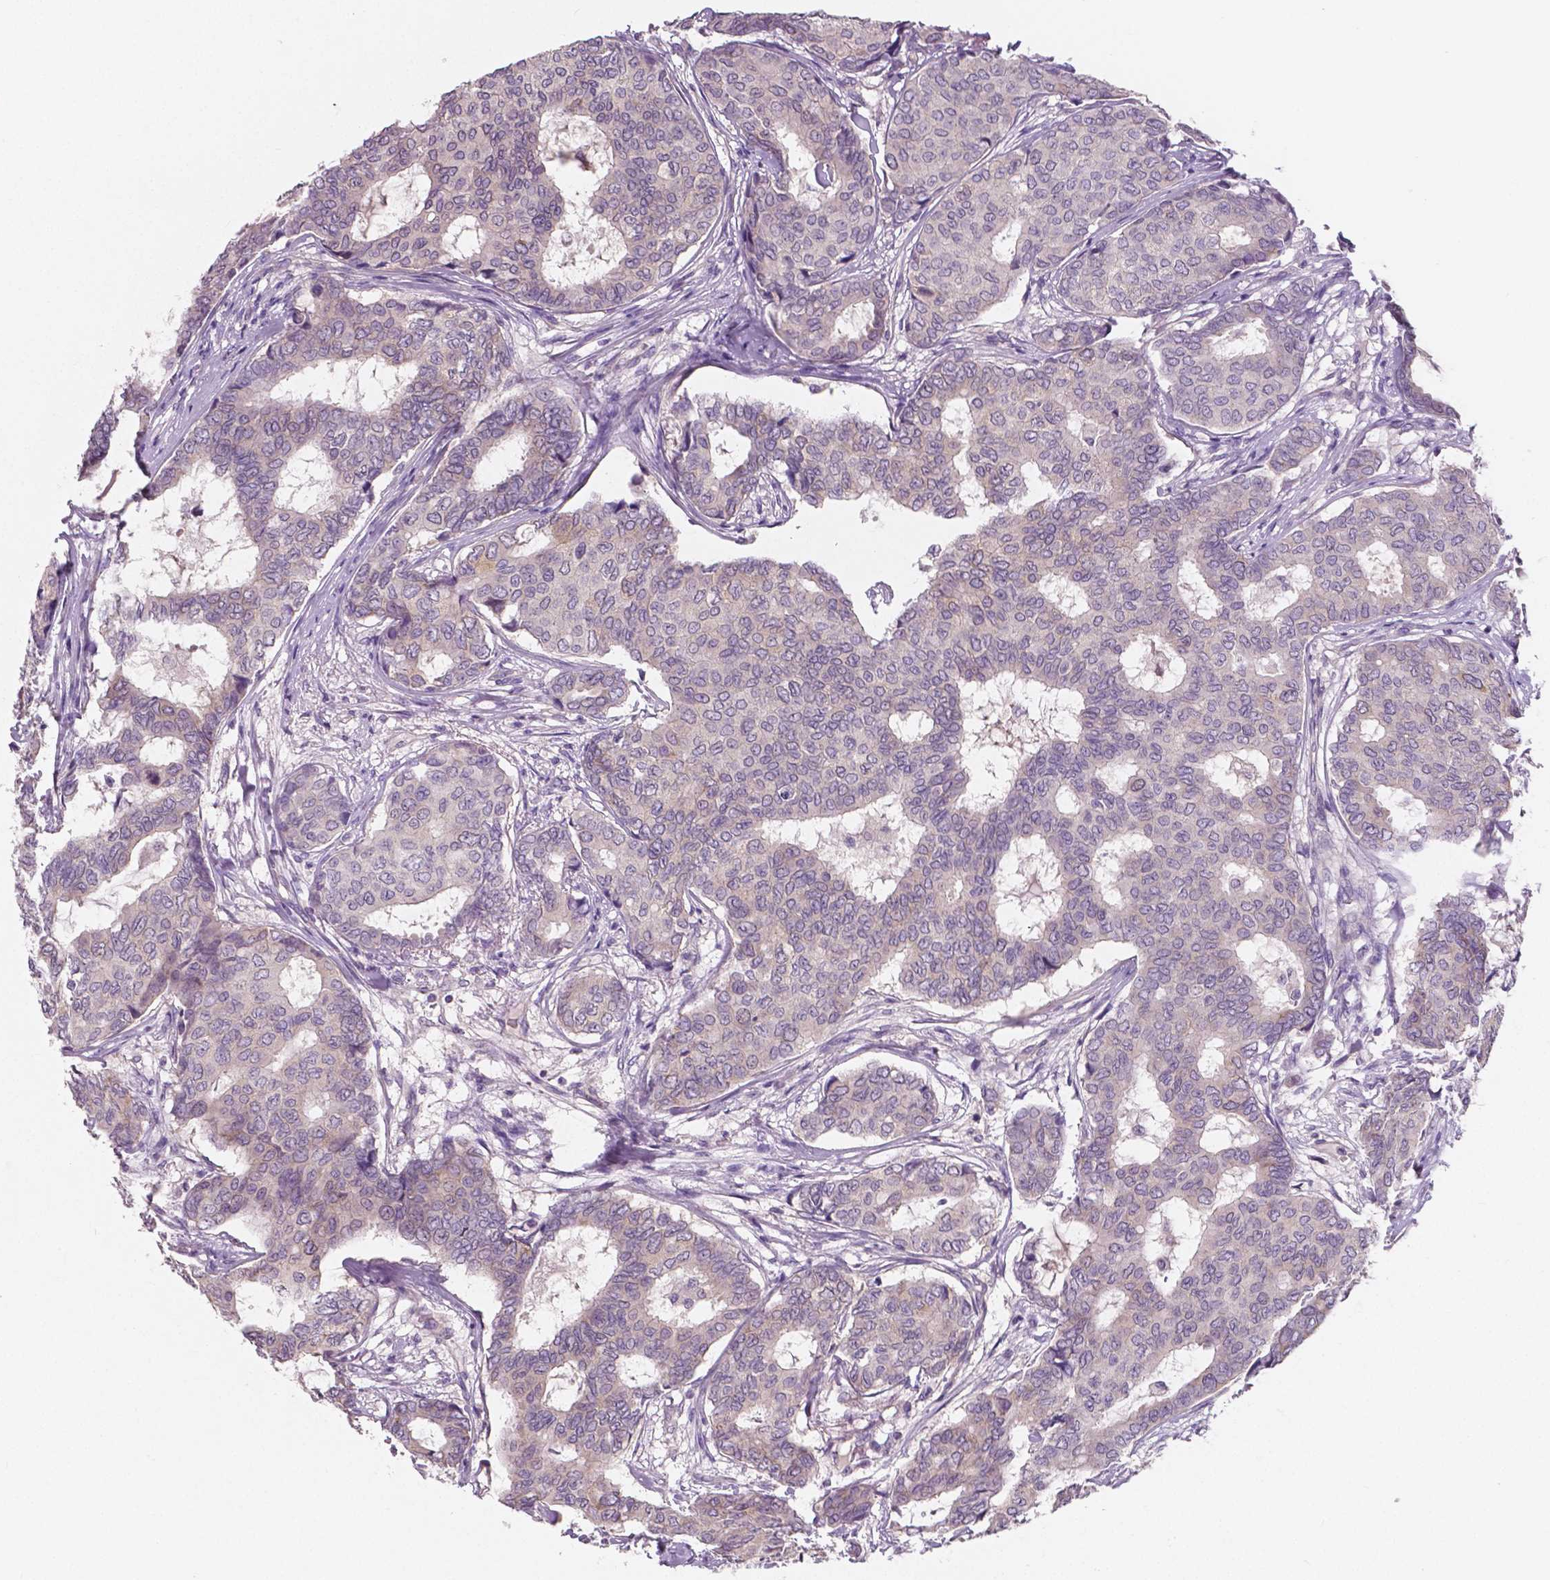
{"staining": {"intensity": "negative", "quantity": "none", "location": "none"}, "tissue": "breast cancer", "cell_type": "Tumor cells", "image_type": "cancer", "snomed": [{"axis": "morphology", "description": "Duct carcinoma"}, {"axis": "topography", "description": "Breast"}], "caption": "Image shows no protein expression in tumor cells of intraductal carcinoma (breast) tissue. Nuclei are stained in blue.", "gene": "LSM14B", "patient": {"sex": "female", "age": 75}}